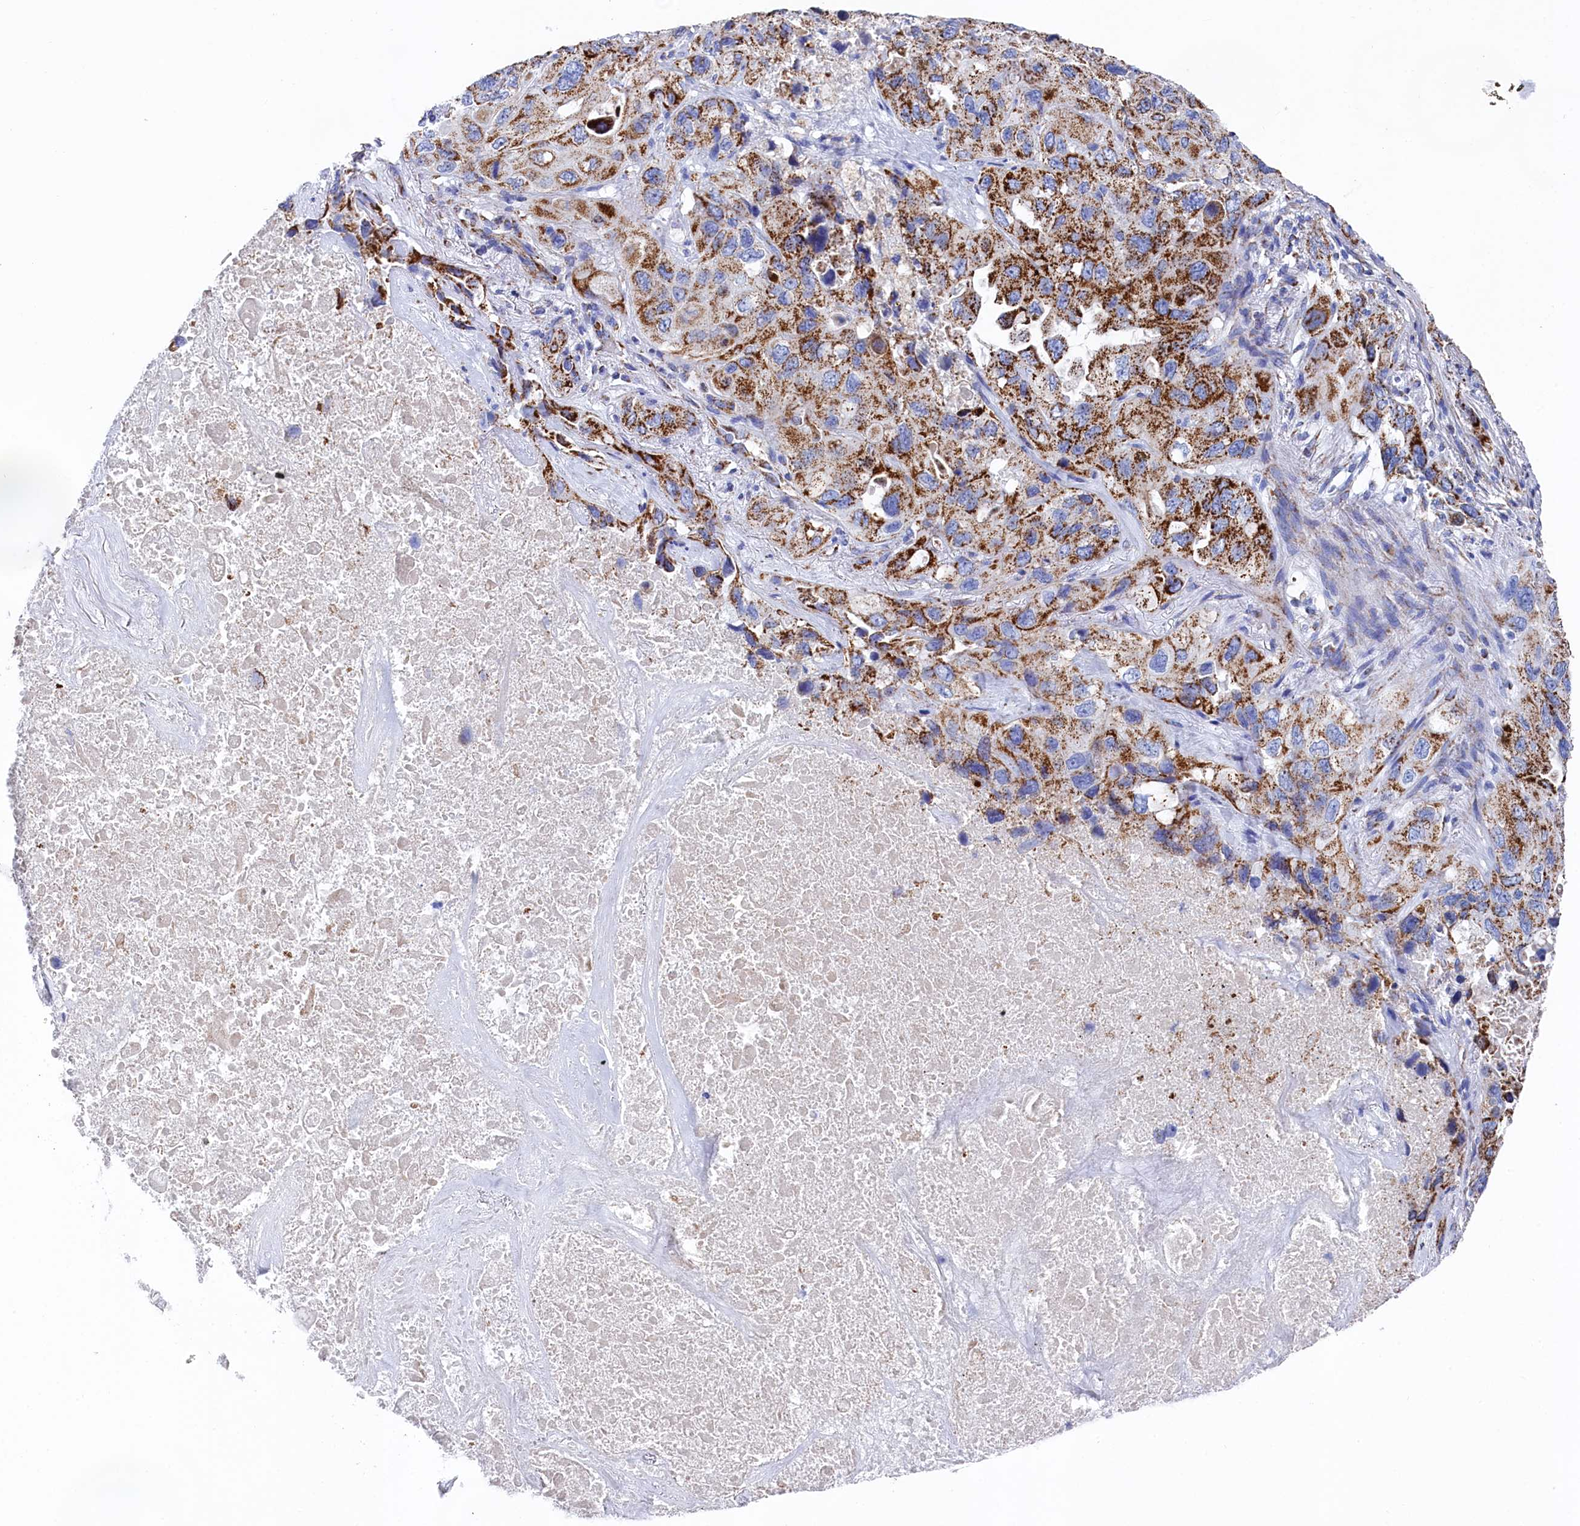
{"staining": {"intensity": "moderate", "quantity": ">75%", "location": "cytoplasmic/membranous"}, "tissue": "lung cancer", "cell_type": "Tumor cells", "image_type": "cancer", "snomed": [{"axis": "morphology", "description": "Squamous cell carcinoma, NOS"}, {"axis": "topography", "description": "Lung"}], "caption": "IHC (DAB) staining of human lung squamous cell carcinoma demonstrates moderate cytoplasmic/membranous protein expression in approximately >75% of tumor cells. (brown staining indicates protein expression, while blue staining denotes nuclei).", "gene": "MMAB", "patient": {"sex": "female", "age": 73}}